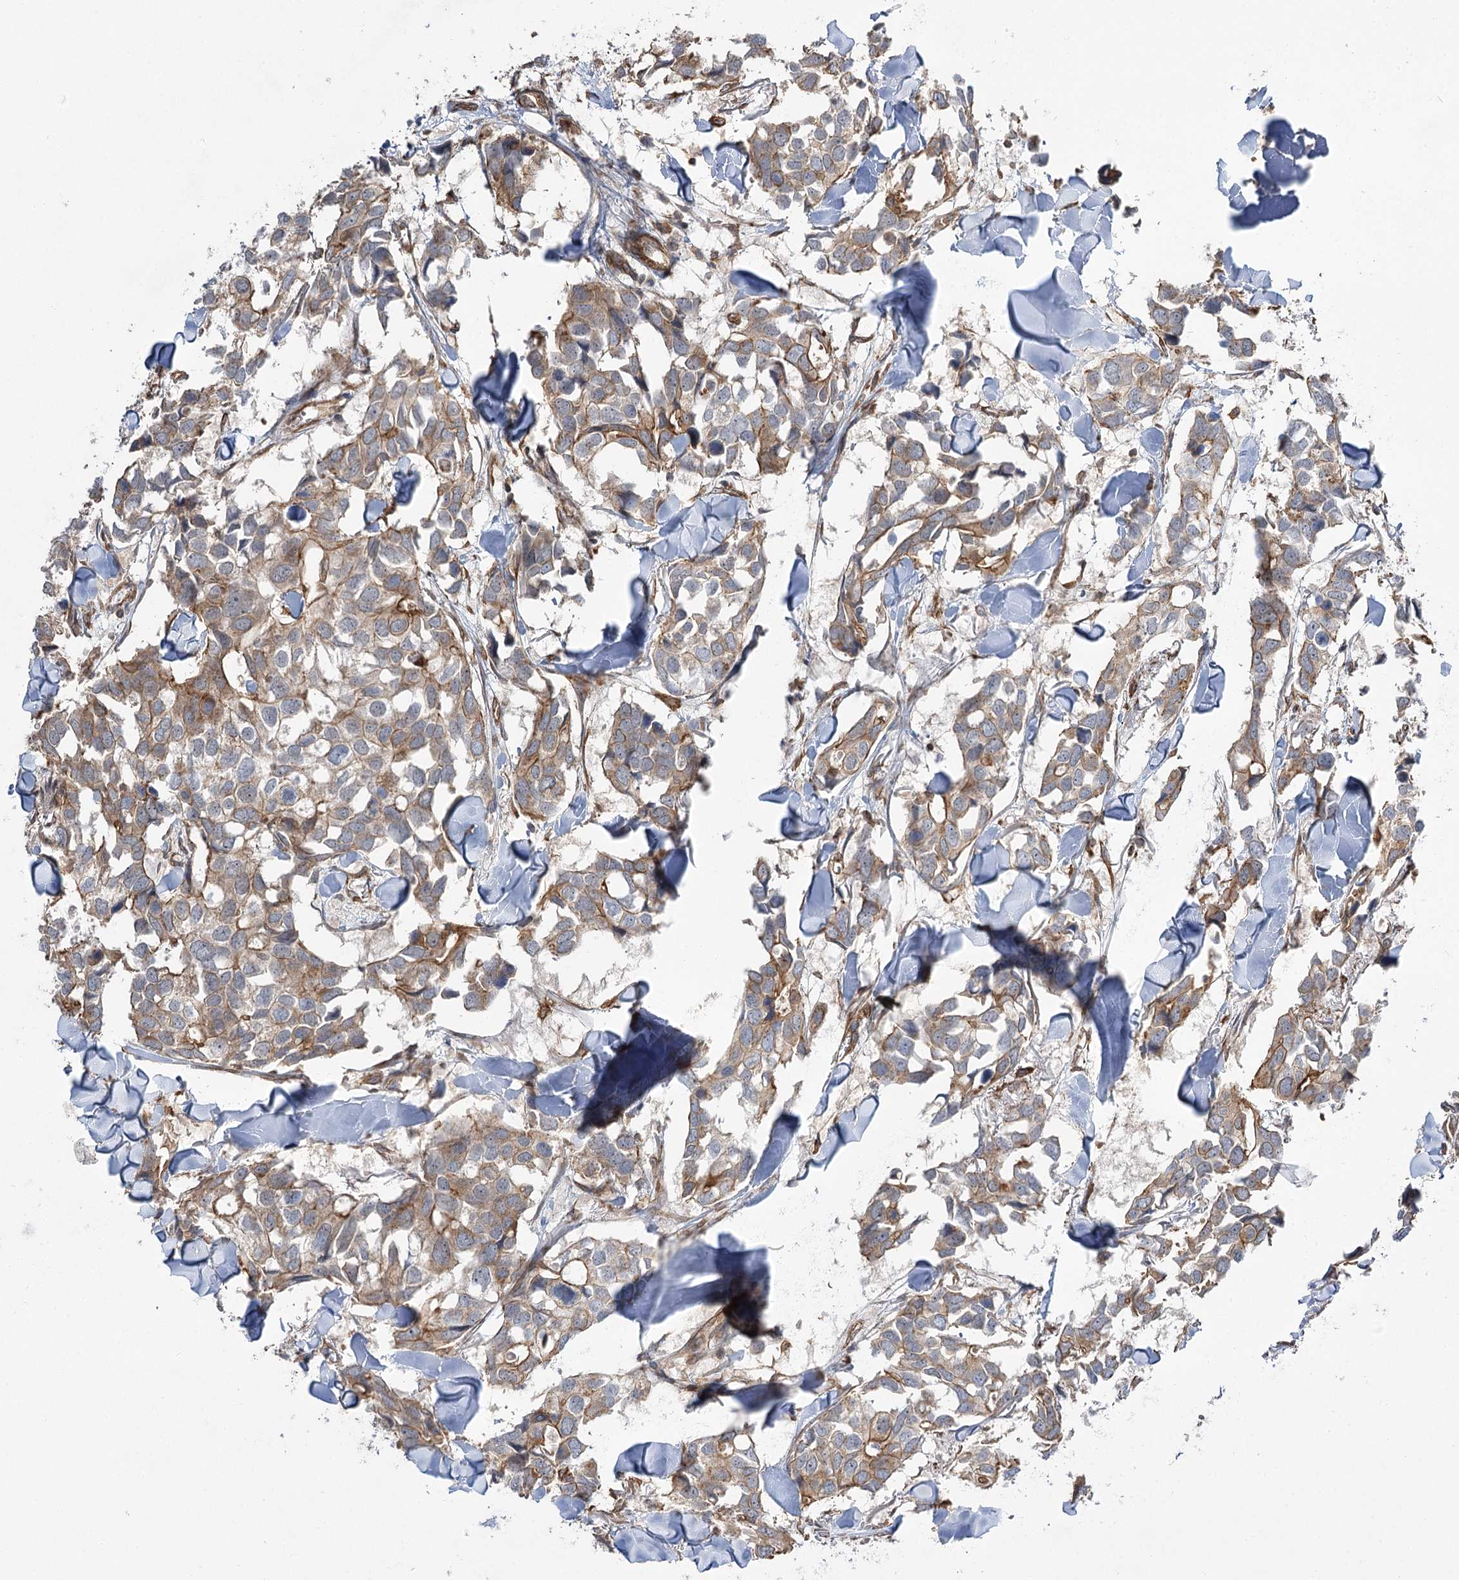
{"staining": {"intensity": "moderate", "quantity": "25%-75%", "location": "cytoplasmic/membranous"}, "tissue": "breast cancer", "cell_type": "Tumor cells", "image_type": "cancer", "snomed": [{"axis": "morphology", "description": "Duct carcinoma"}, {"axis": "topography", "description": "Breast"}], "caption": "Brown immunohistochemical staining in human breast intraductal carcinoma exhibits moderate cytoplasmic/membranous expression in about 25%-75% of tumor cells.", "gene": "SH3BP5L", "patient": {"sex": "female", "age": 83}}